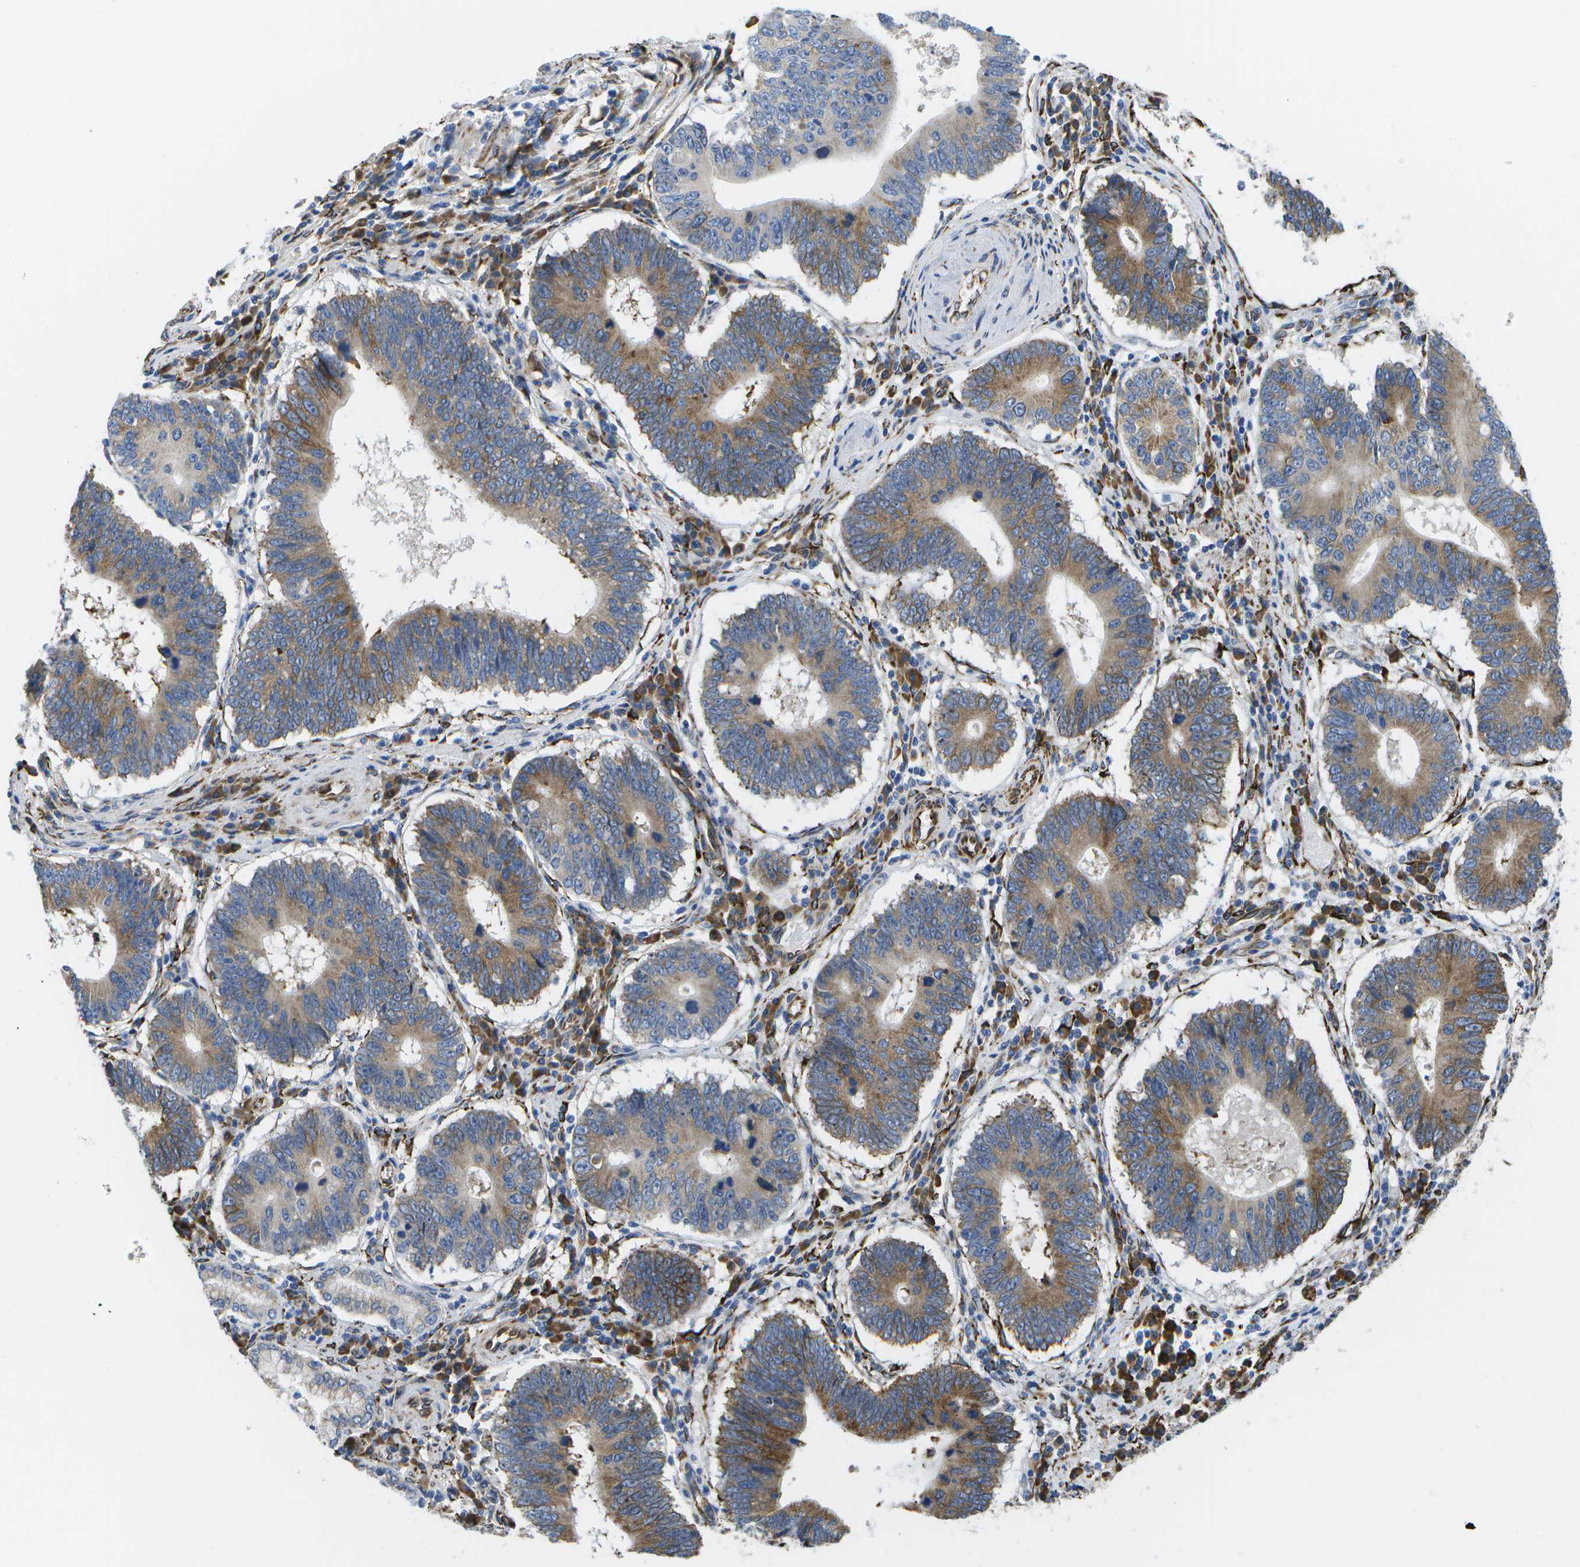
{"staining": {"intensity": "moderate", "quantity": ">75%", "location": "cytoplasmic/membranous"}, "tissue": "stomach cancer", "cell_type": "Tumor cells", "image_type": "cancer", "snomed": [{"axis": "morphology", "description": "Adenocarcinoma, NOS"}, {"axis": "topography", "description": "Stomach"}], "caption": "Tumor cells exhibit medium levels of moderate cytoplasmic/membranous expression in approximately >75% of cells in human stomach cancer.", "gene": "ZDHHC17", "patient": {"sex": "male", "age": 59}}